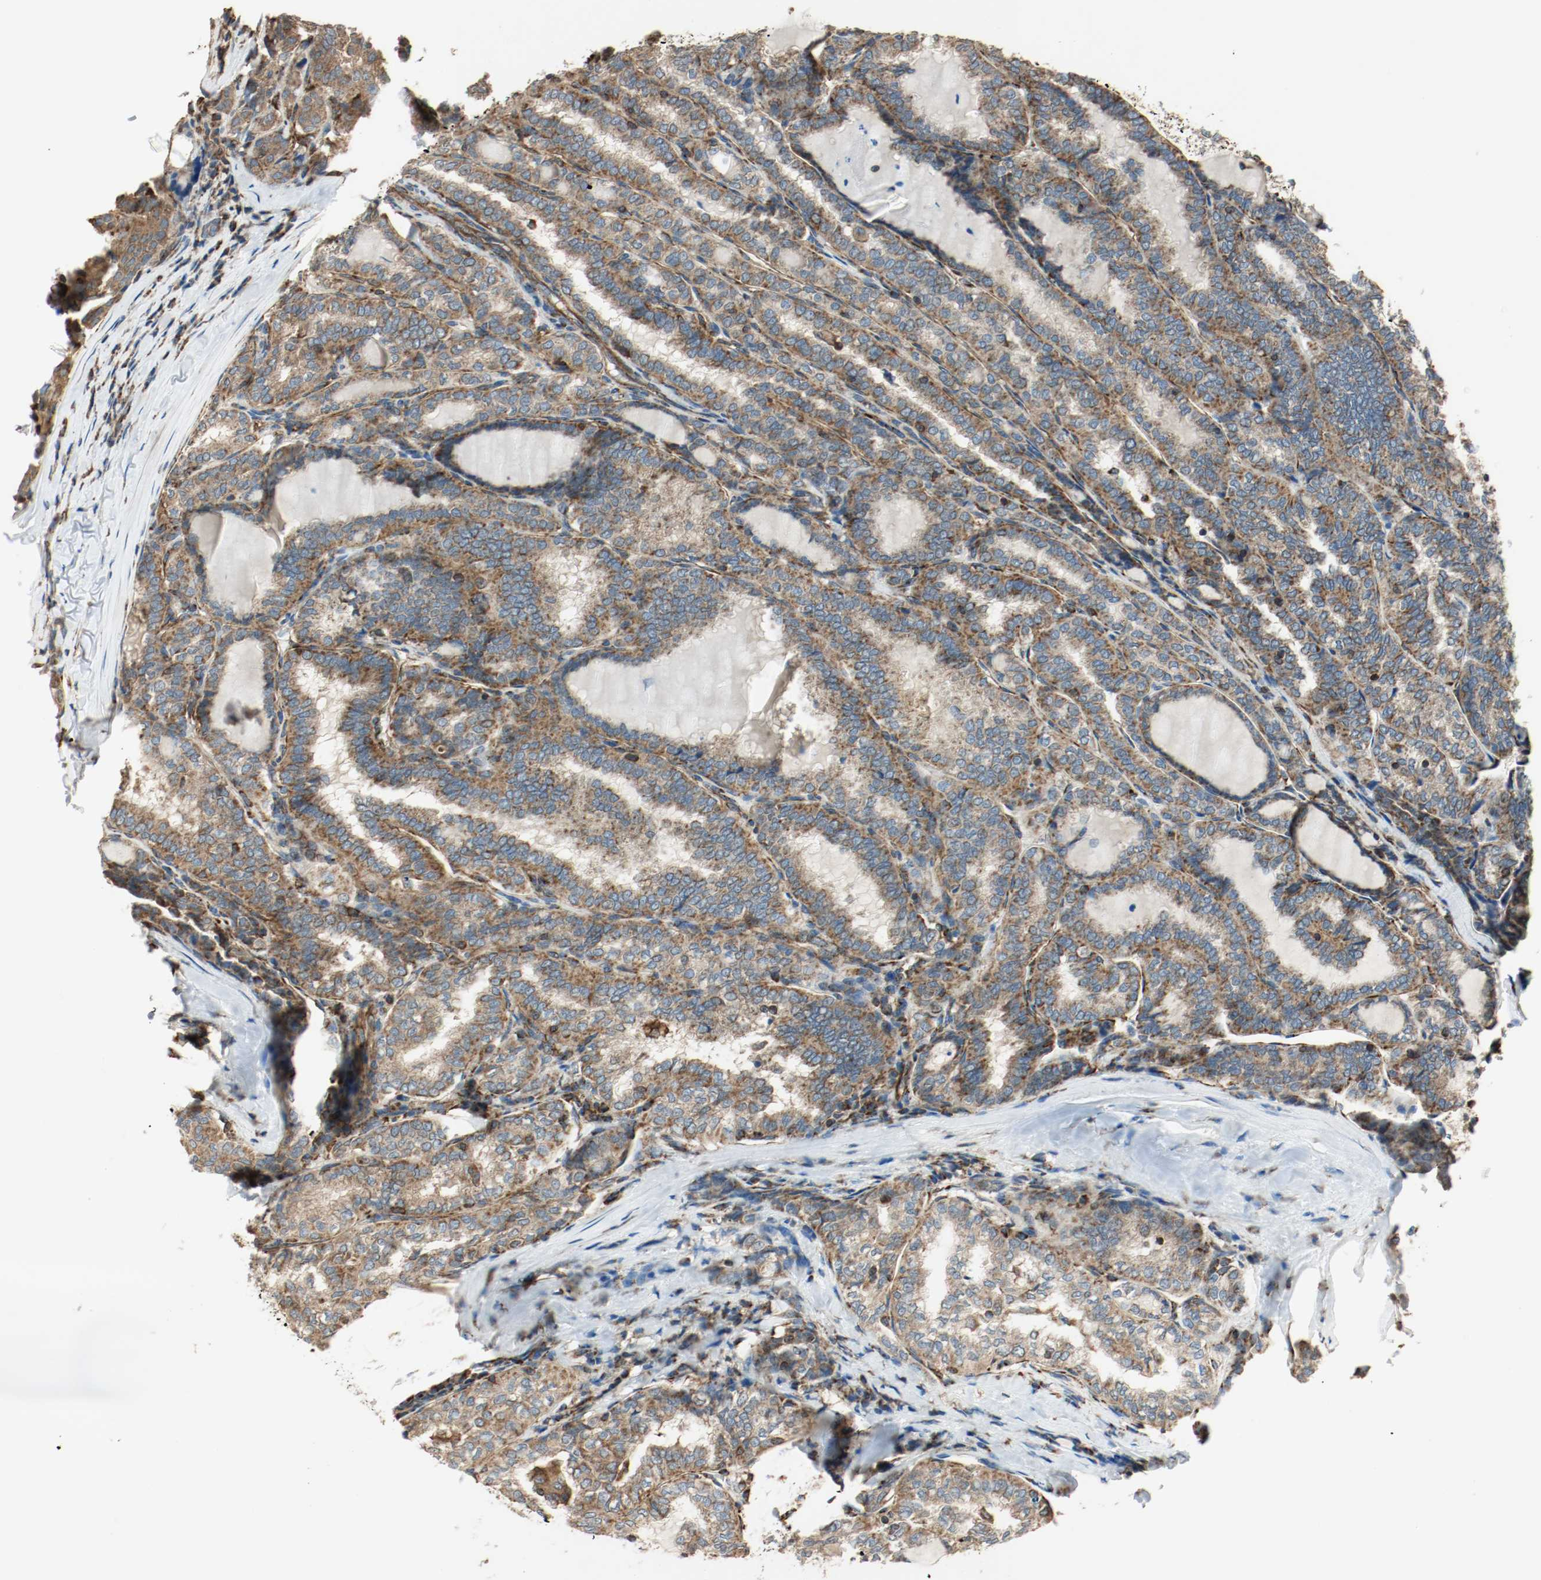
{"staining": {"intensity": "strong", "quantity": ">75%", "location": "cytoplasmic/membranous"}, "tissue": "thyroid cancer", "cell_type": "Tumor cells", "image_type": "cancer", "snomed": [{"axis": "morphology", "description": "Papillary adenocarcinoma, NOS"}, {"axis": "topography", "description": "Thyroid gland"}], "caption": "Thyroid papillary adenocarcinoma stained for a protein (brown) demonstrates strong cytoplasmic/membranous positive positivity in approximately >75% of tumor cells.", "gene": "PLCG1", "patient": {"sex": "female", "age": 30}}